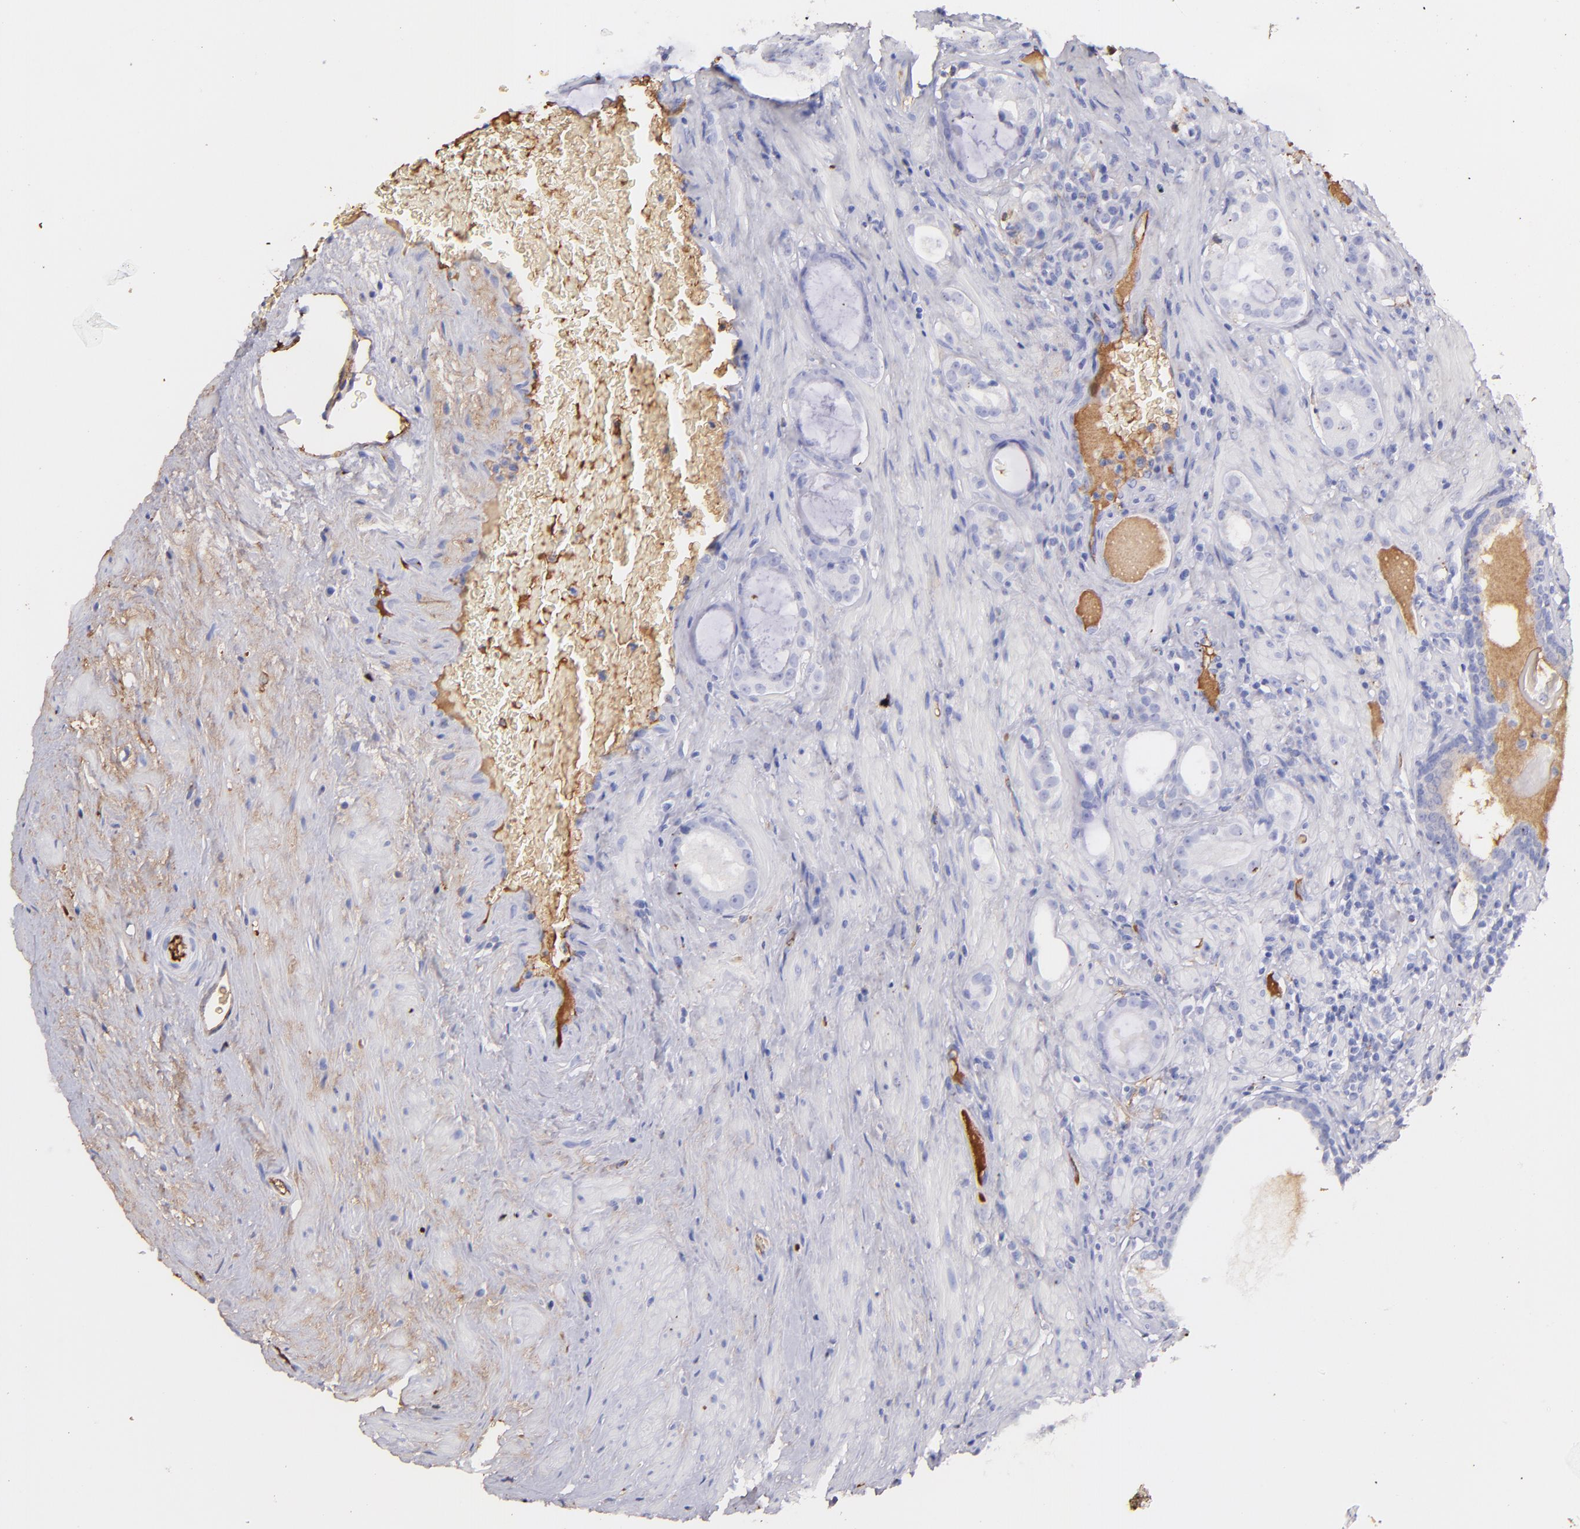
{"staining": {"intensity": "negative", "quantity": "none", "location": "none"}, "tissue": "prostate cancer", "cell_type": "Tumor cells", "image_type": "cancer", "snomed": [{"axis": "morphology", "description": "Adenocarcinoma, Medium grade"}, {"axis": "topography", "description": "Prostate"}], "caption": "Immunohistochemistry (IHC) image of prostate adenocarcinoma (medium-grade) stained for a protein (brown), which demonstrates no expression in tumor cells.", "gene": "FGB", "patient": {"sex": "male", "age": 73}}